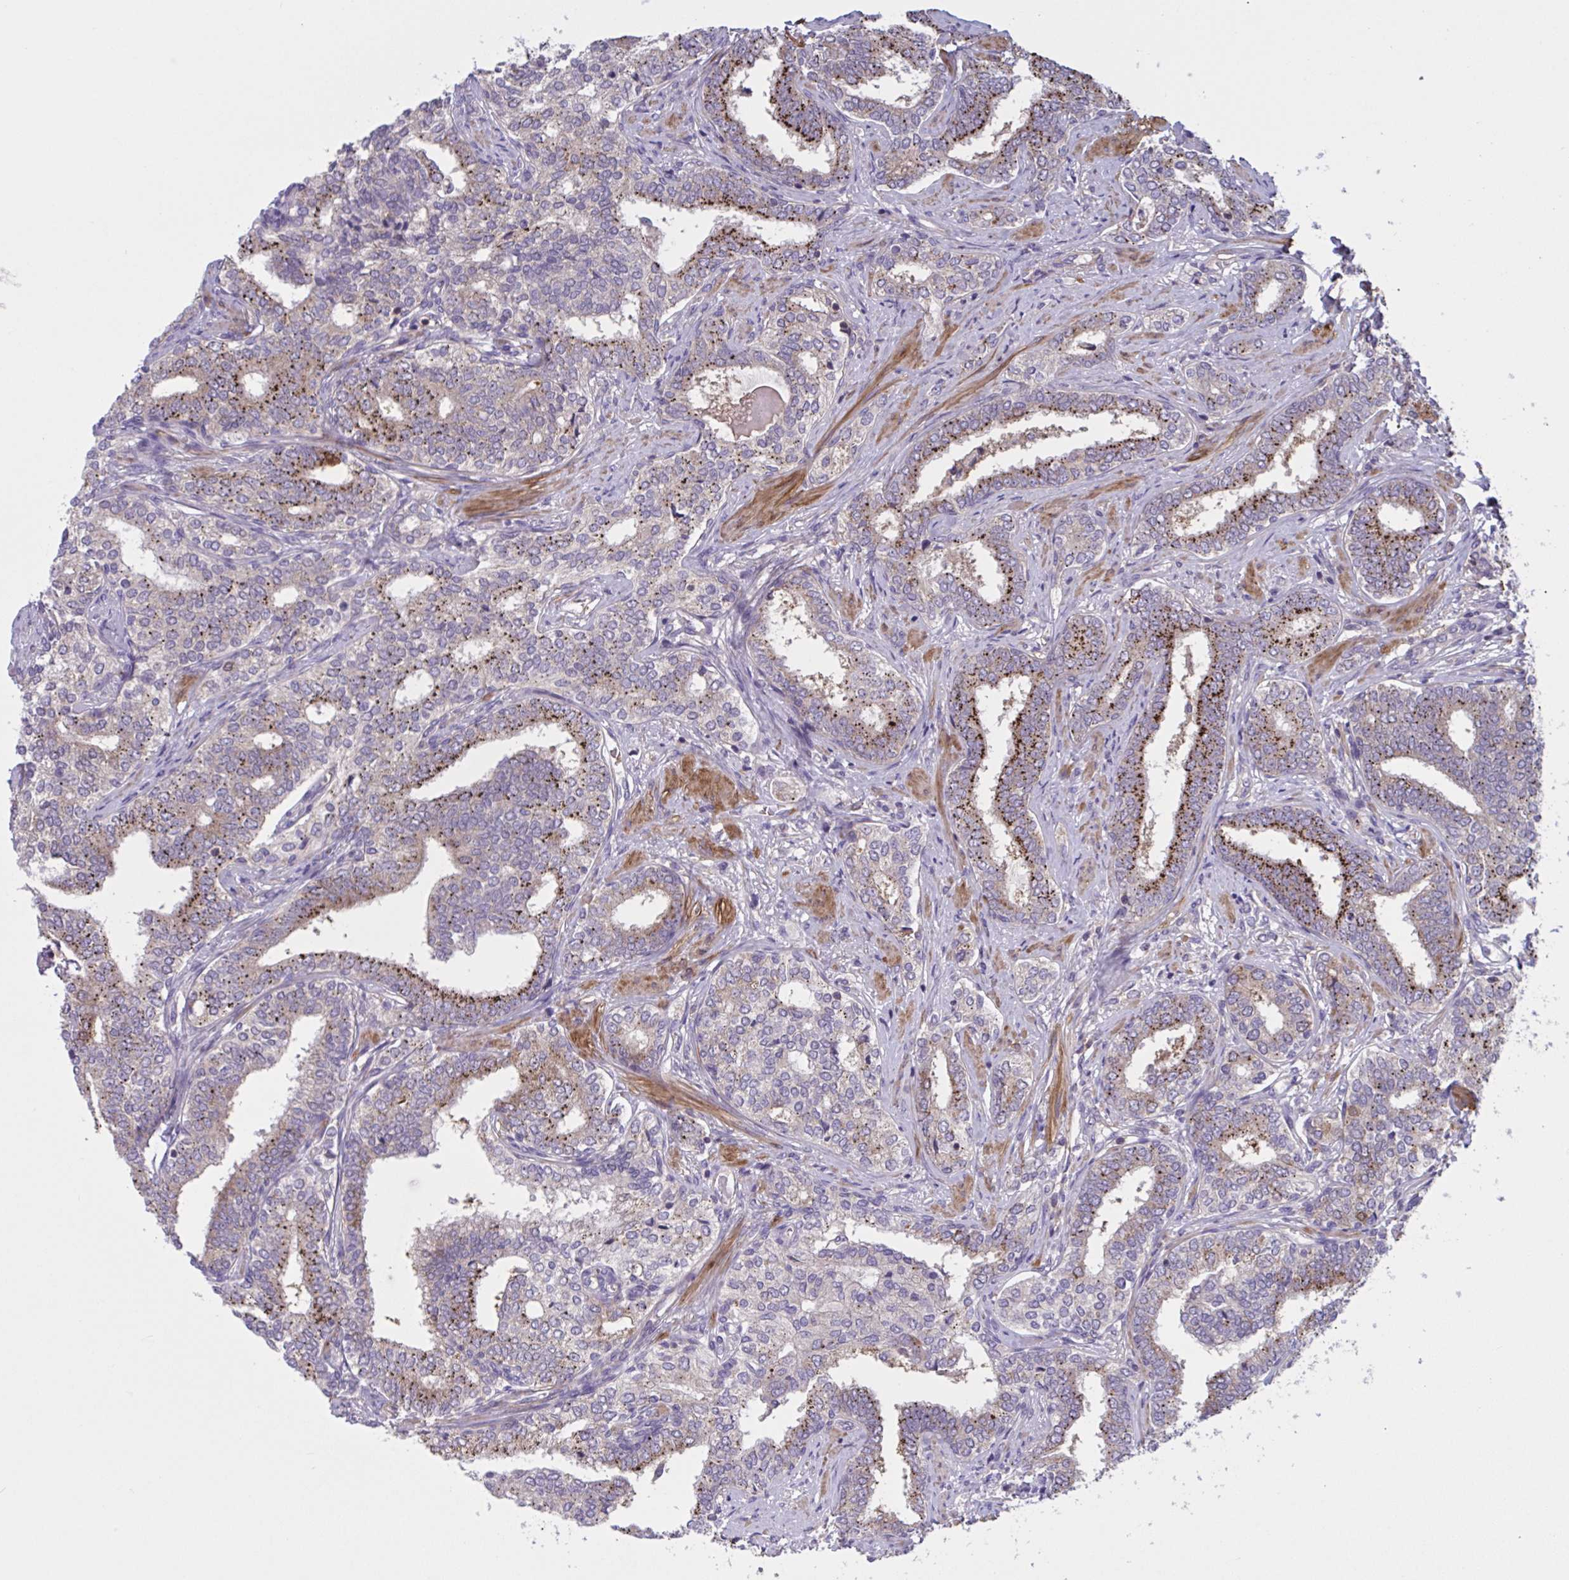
{"staining": {"intensity": "moderate", "quantity": "25%-75%", "location": "cytoplasmic/membranous"}, "tissue": "prostate cancer", "cell_type": "Tumor cells", "image_type": "cancer", "snomed": [{"axis": "morphology", "description": "Adenocarcinoma, High grade"}, {"axis": "topography", "description": "Prostate"}], "caption": "This micrograph displays immunohistochemistry (IHC) staining of human prostate cancer (adenocarcinoma (high-grade)), with medium moderate cytoplasmic/membranous positivity in approximately 25%-75% of tumor cells.", "gene": "WNT9B", "patient": {"sex": "male", "age": 72}}